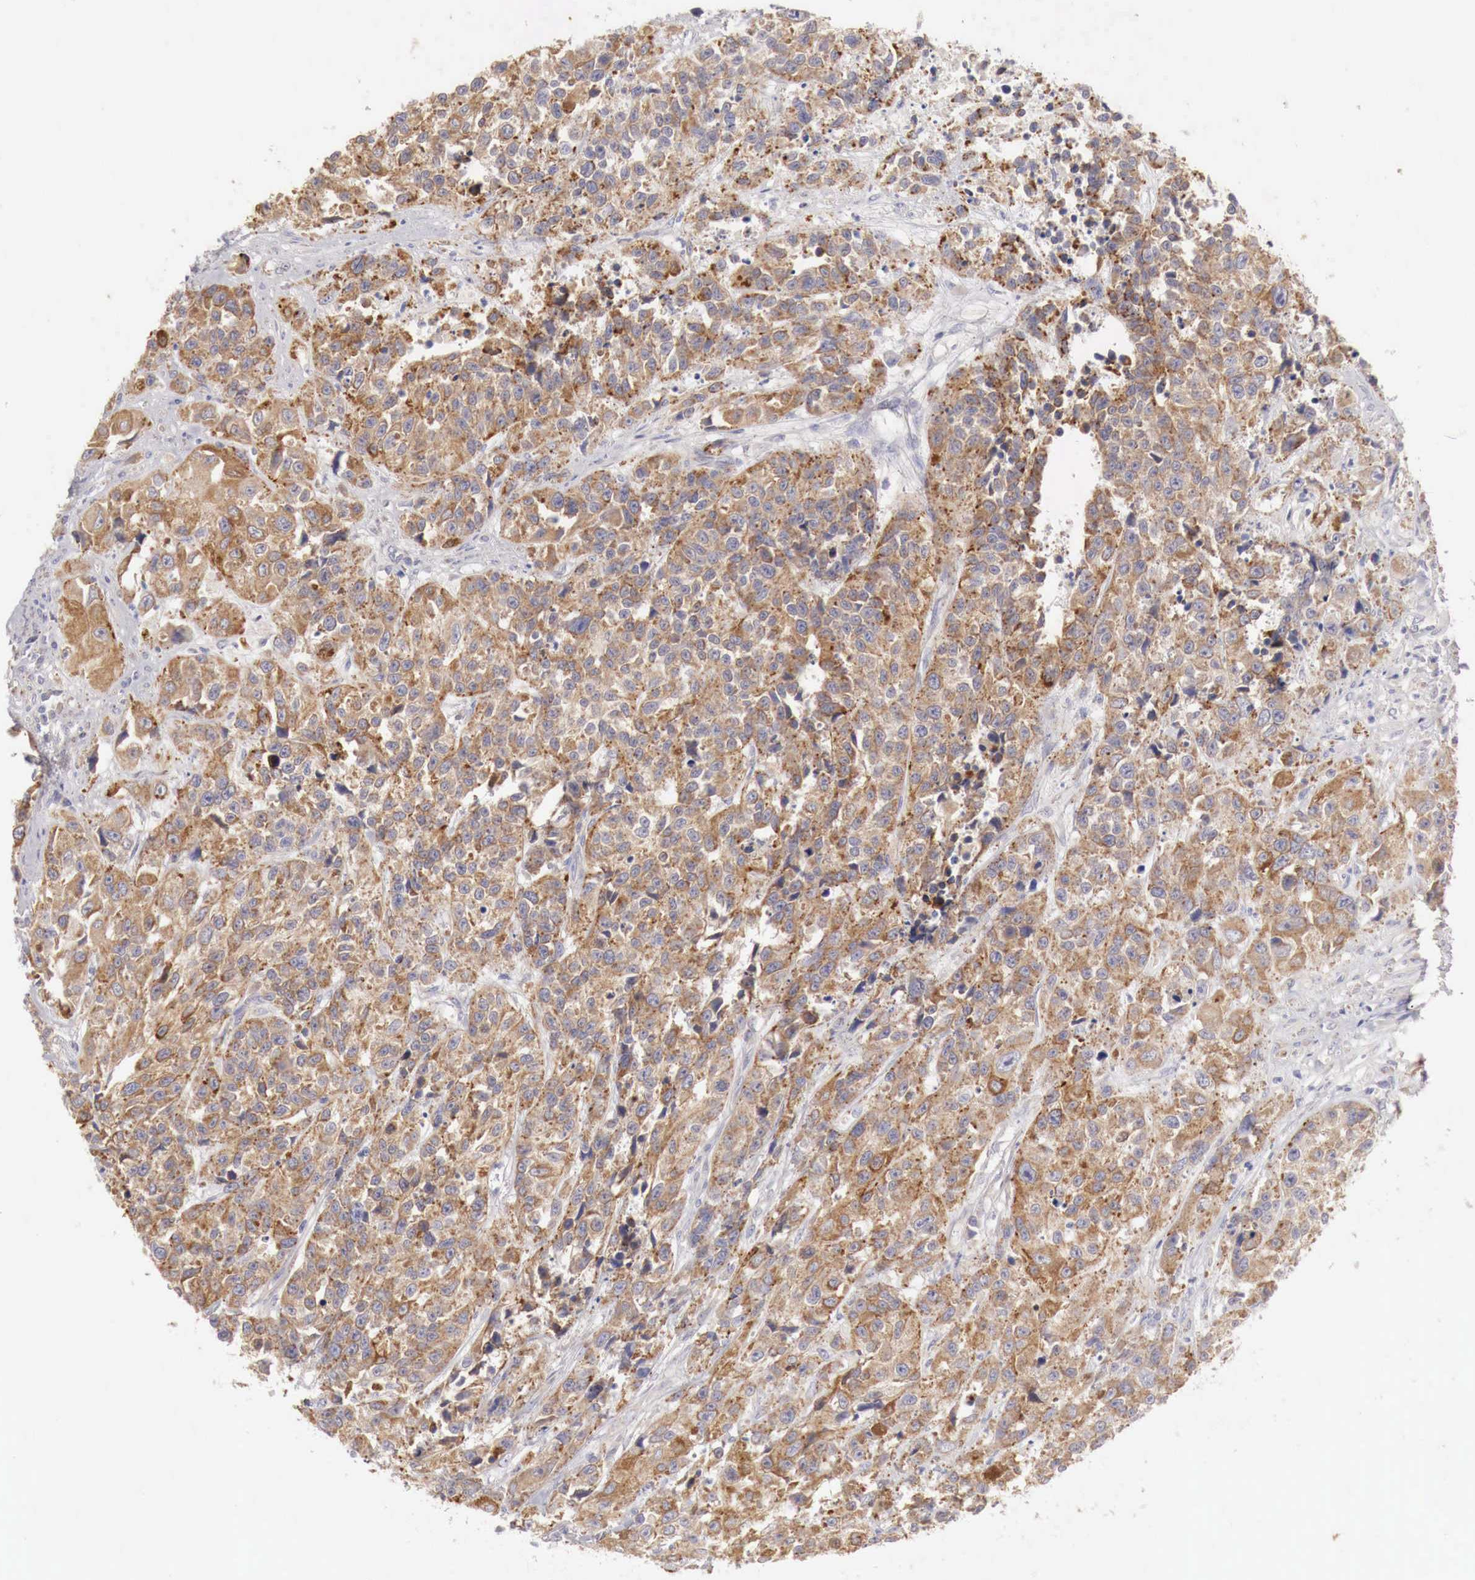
{"staining": {"intensity": "strong", "quantity": ">75%", "location": "cytoplasmic/membranous"}, "tissue": "urothelial cancer", "cell_type": "Tumor cells", "image_type": "cancer", "snomed": [{"axis": "morphology", "description": "Urothelial carcinoma, High grade"}, {"axis": "topography", "description": "Urinary bladder"}], "caption": "Brown immunohistochemical staining in human urothelial cancer exhibits strong cytoplasmic/membranous expression in approximately >75% of tumor cells.", "gene": "NSDHL", "patient": {"sex": "female", "age": 81}}